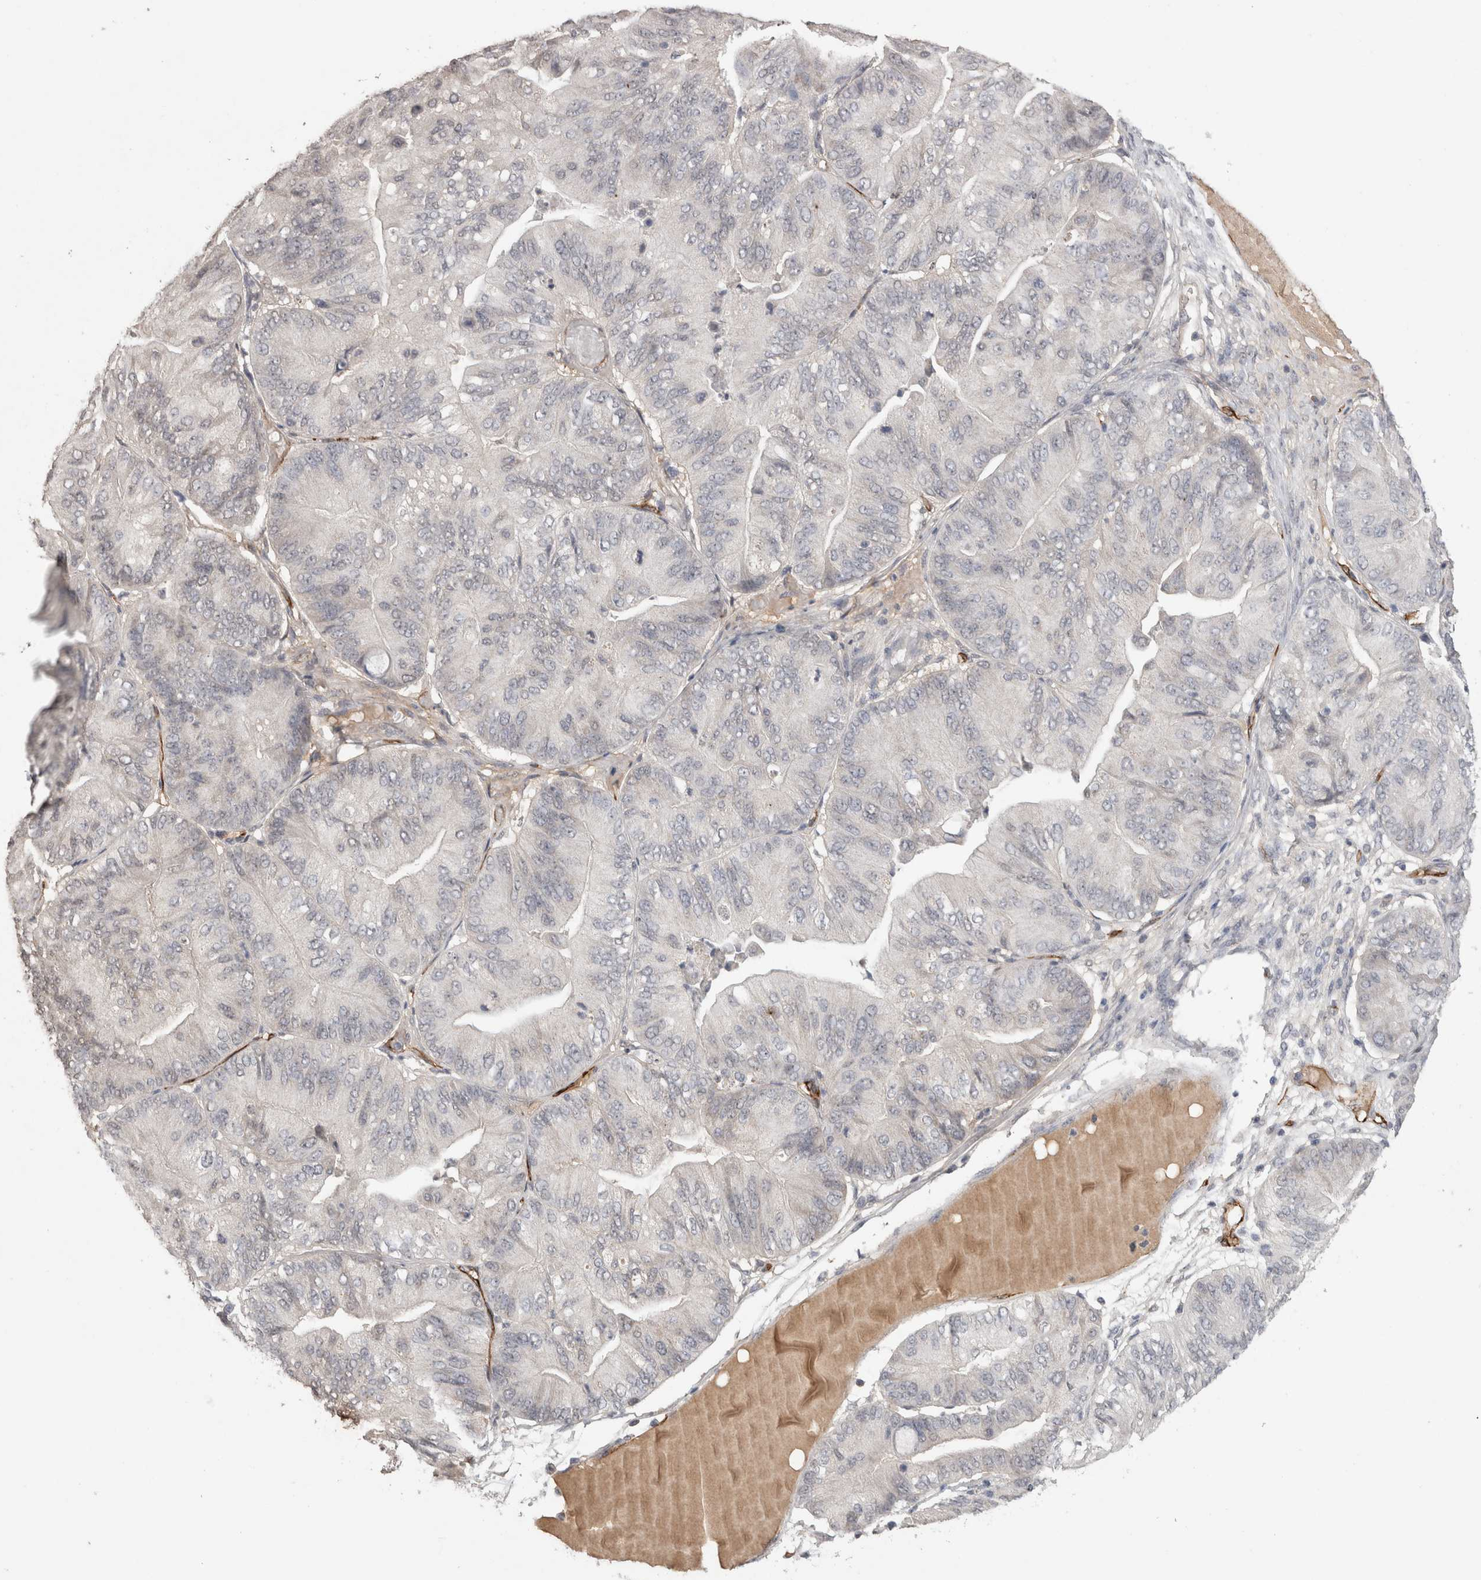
{"staining": {"intensity": "negative", "quantity": "none", "location": "none"}, "tissue": "ovarian cancer", "cell_type": "Tumor cells", "image_type": "cancer", "snomed": [{"axis": "morphology", "description": "Cystadenocarcinoma, mucinous, NOS"}, {"axis": "topography", "description": "Ovary"}], "caption": "Immunohistochemistry of ovarian cancer demonstrates no staining in tumor cells.", "gene": "CDH13", "patient": {"sex": "female", "age": 61}}